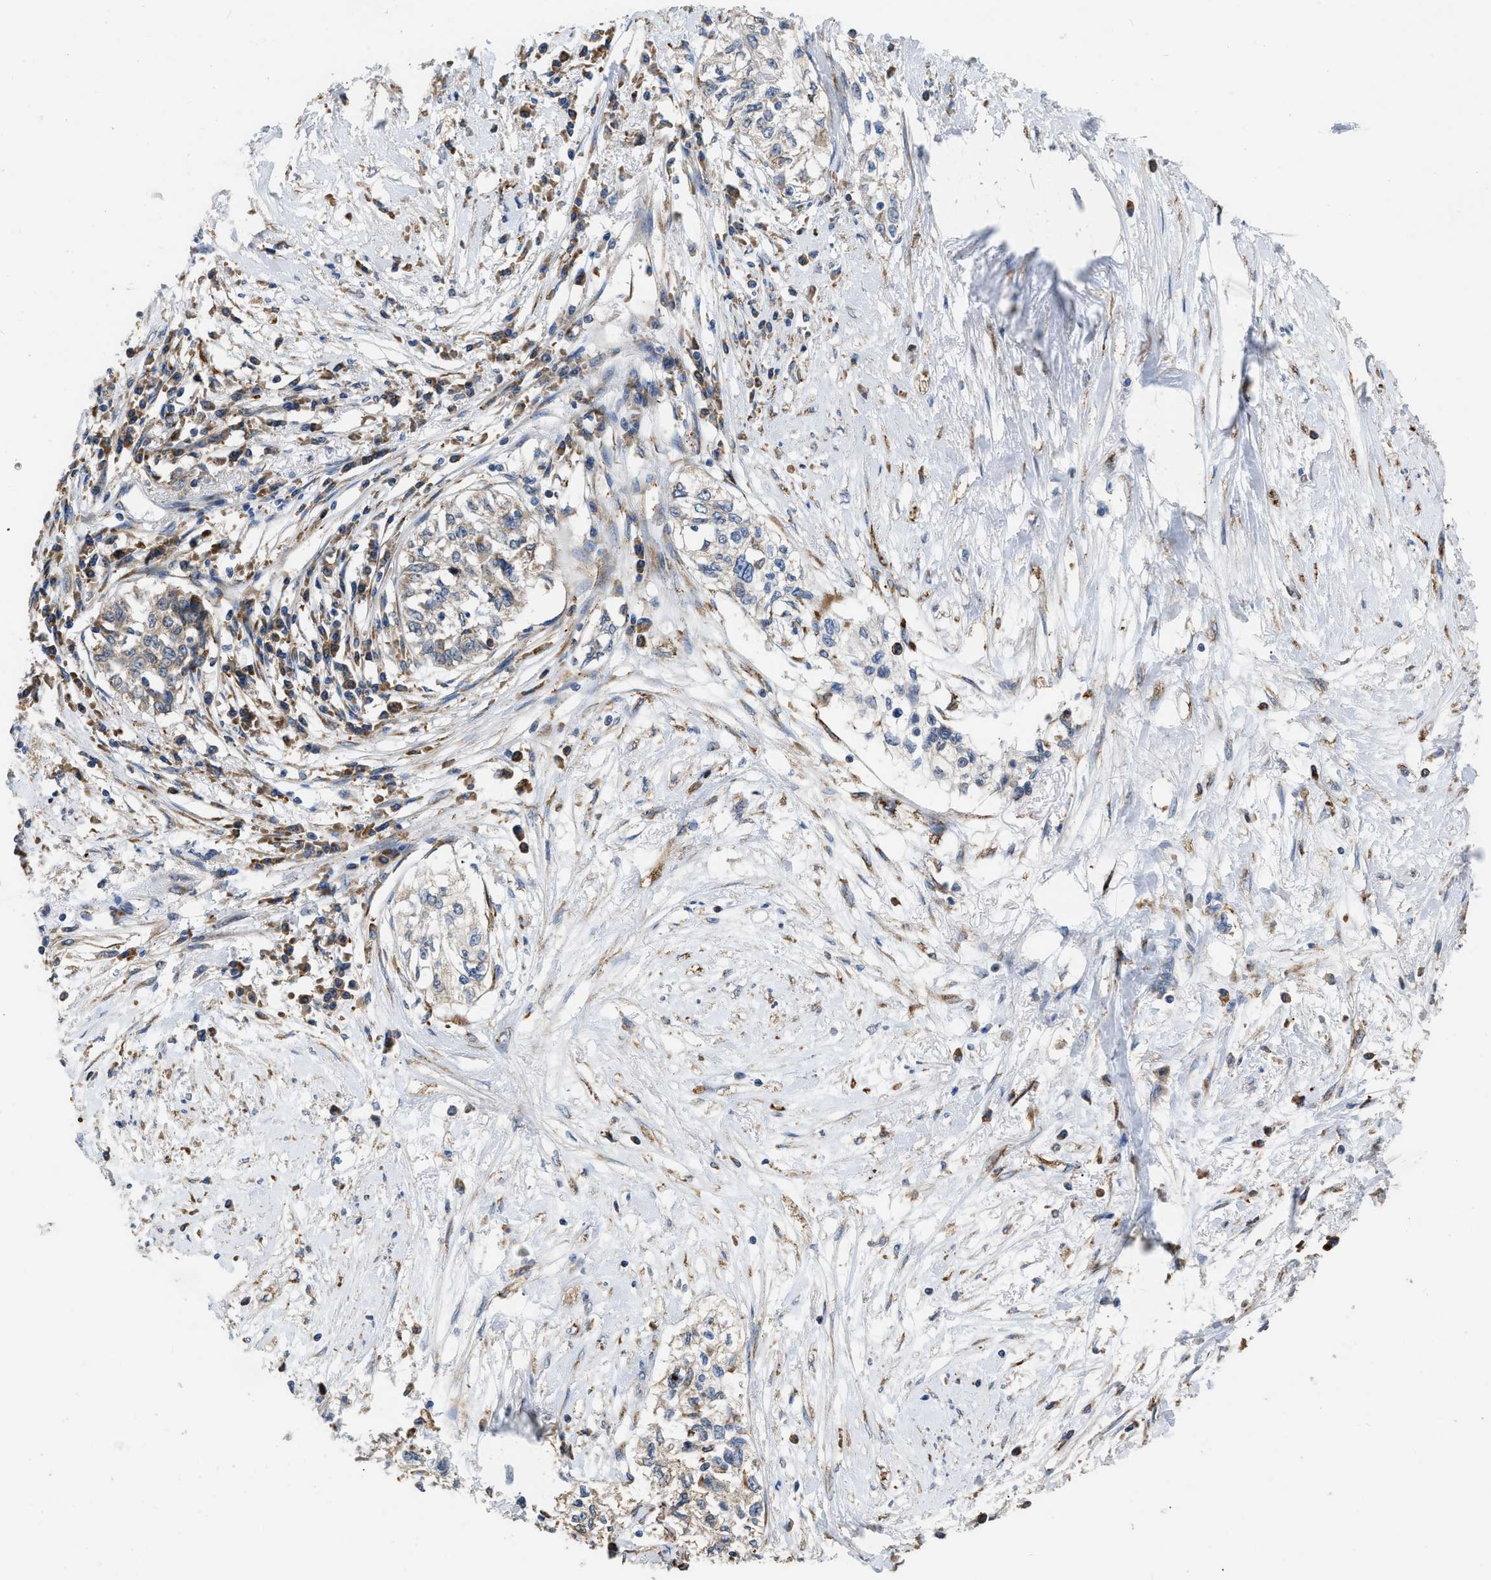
{"staining": {"intensity": "negative", "quantity": "none", "location": "none"}, "tissue": "cervical cancer", "cell_type": "Tumor cells", "image_type": "cancer", "snomed": [{"axis": "morphology", "description": "Squamous cell carcinoma, NOS"}, {"axis": "topography", "description": "Cervix"}], "caption": "Squamous cell carcinoma (cervical) stained for a protein using immunohistochemistry (IHC) shows no expression tumor cells.", "gene": "AK2", "patient": {"sex": "female", "age": 57}}